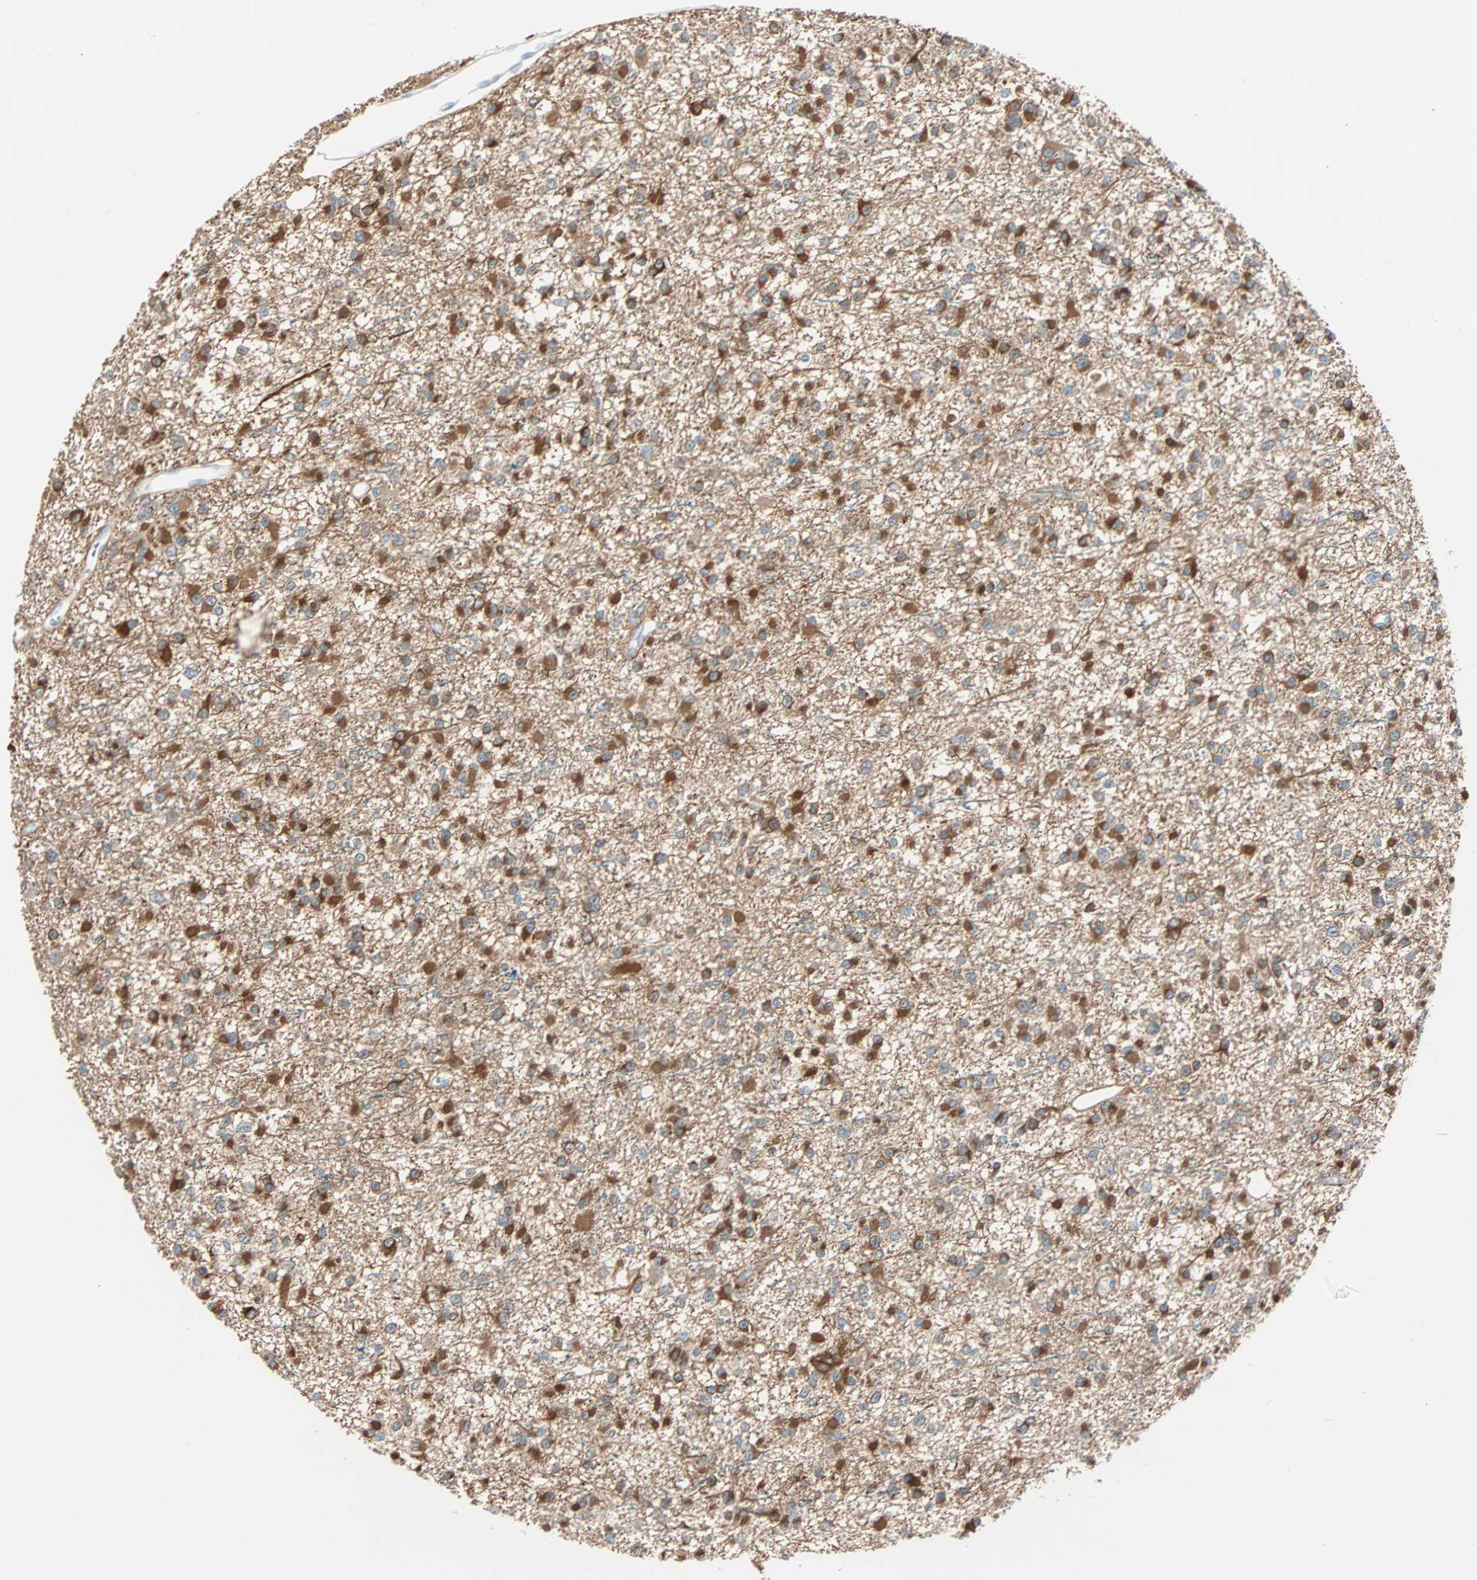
{"staining": {"intensity": "strong", "quantity": ">75%", "location": "cytoplasmic/membranous"}, "tissue": "glioma", "cell_type": "Tumor cells", "image_type": "cancer", "snomed": [{"axis": "morphology", "description": "Glioma, malignant, NOS"}, {"axis": "topography", "description": "Cerebellum"}], "caption": "Strong cytoplasmic/membranous staining for a protein is seen in about >75% of tumor cells of malignant glioma using immunohistochemistry (IHC).", "gene": "ATF6", "patient": {"sex": "female", "age": 10}}